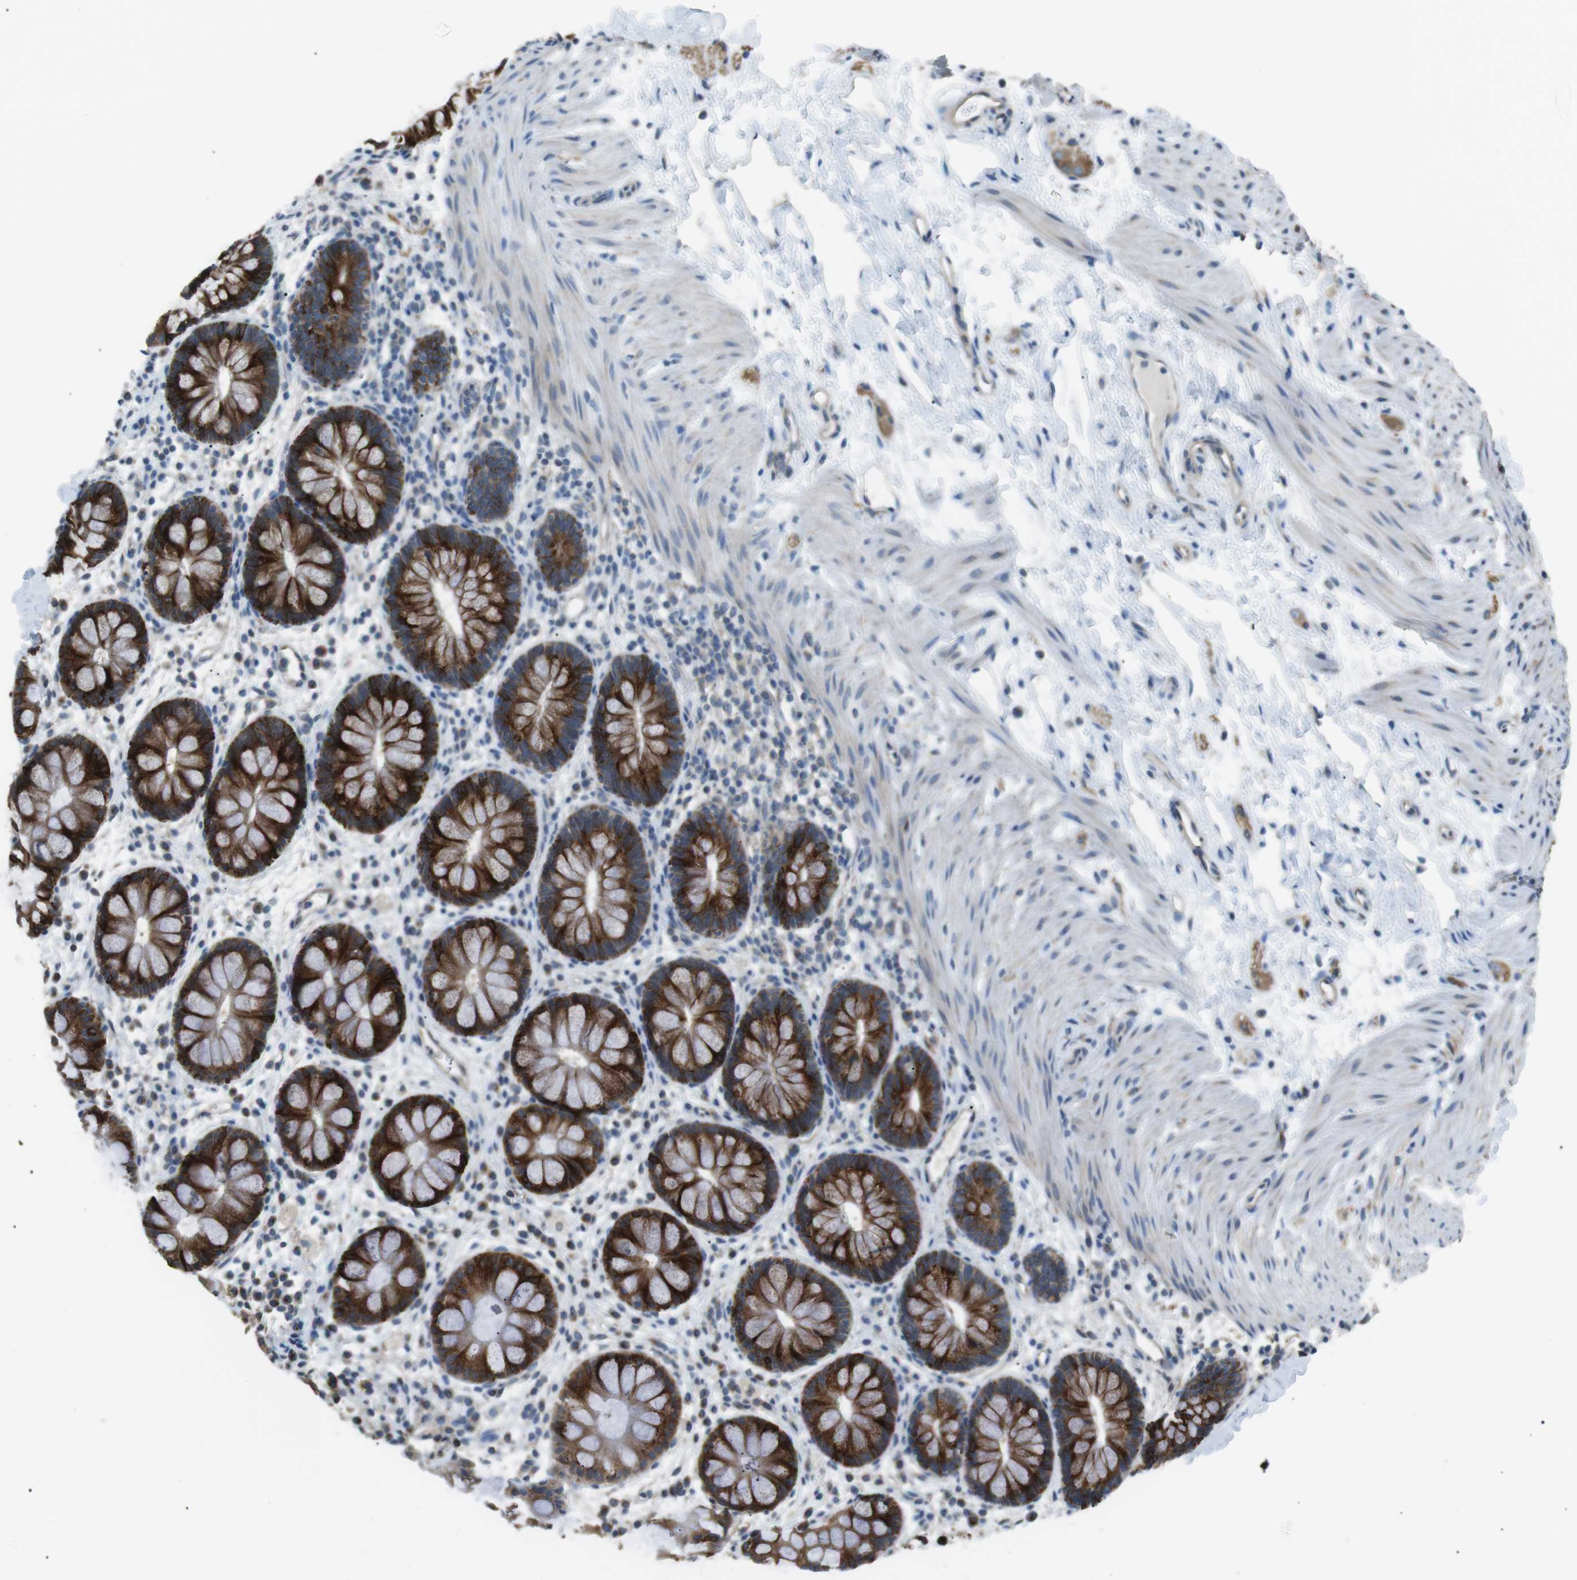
{"staining": {"intensity": "strong", "quantity": ">75%", "location": "cytoplasmic/membranous"}, "tissue": "rectum", "cell_type": "Glandular cells", "image_type": "normal", "snomed": [{"axis": "morphology", "description": "Normal tissue, NOS"}, {"axis": "topography", "description": "Rectum"}], "caption": "An image of human rectum stained for a protein reveals strong cytoplasmic/membranous brown staining in glandular cells. The staining was performed using DAB, with brown indicating positive protein expression. Nuclei are stained blue with hematoxylin.", "gene": "CDH26", "patient": {"sex": "female", "age": 24}}